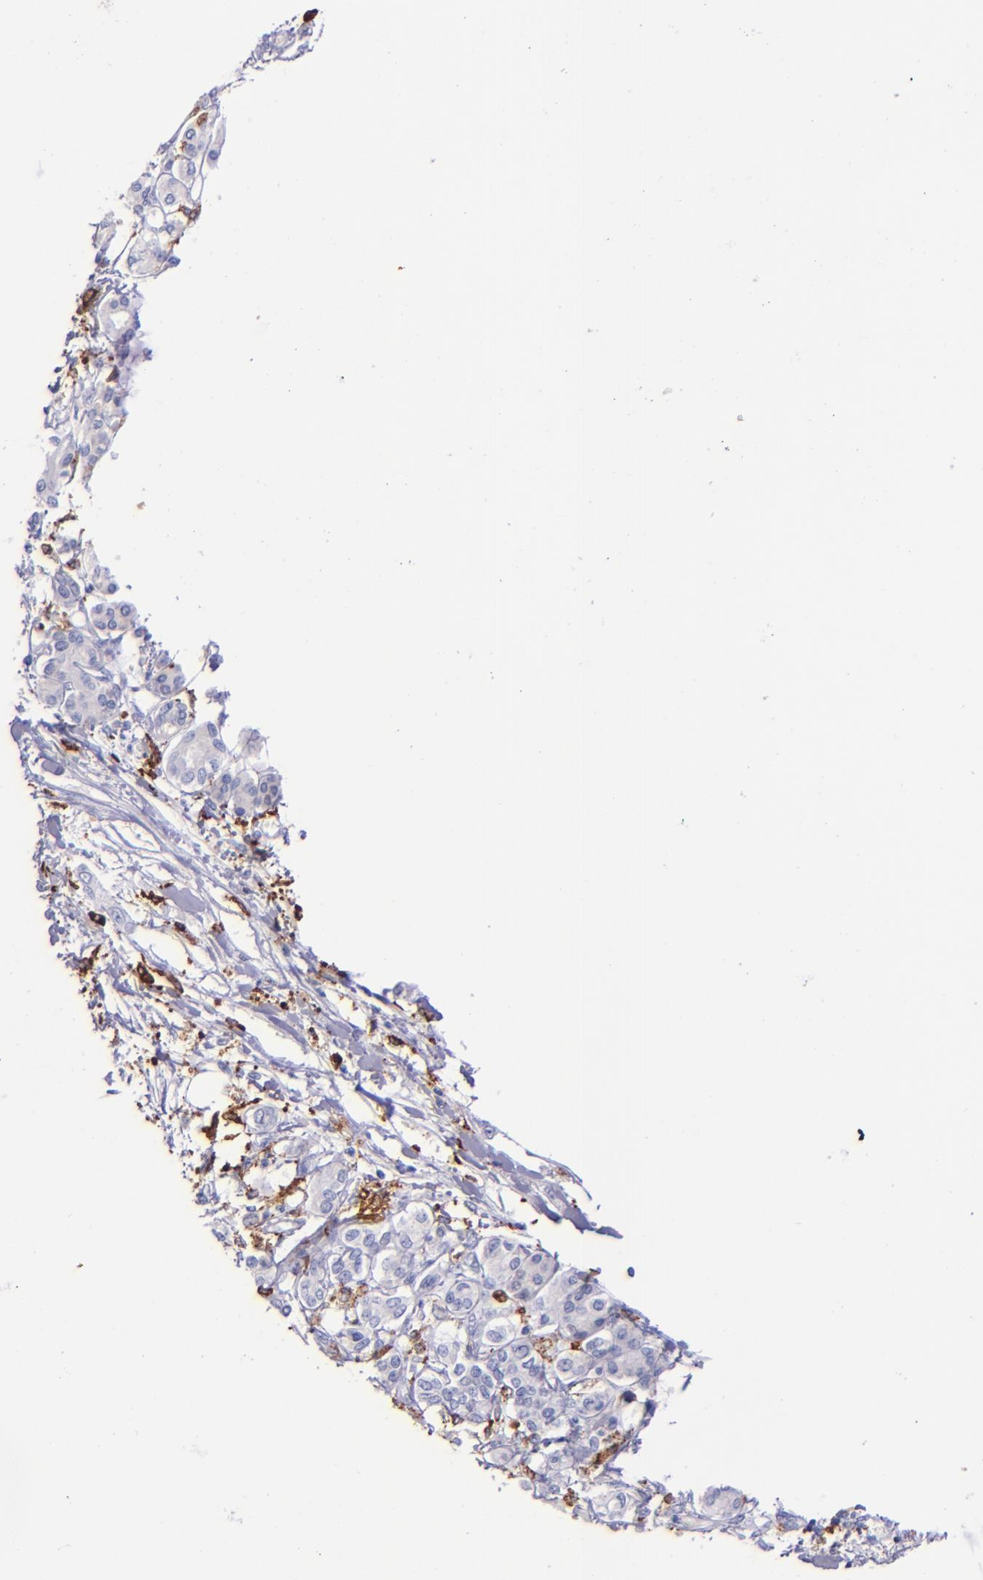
{"staining": {"intensity": "negative", "quantity": "none", "location": "none"}, "tissue": "pancreatic cancer", "cell_type": "Tumor cells", "image_type": "cancer", "snomed": [{"axis": "morphology", "description": "Adenocarcinoma, NOS"}, {"axis": "topography", "description": "Pancreas"}], "caption": "Image shows no significant protein staining in tumor cells of adenocarcinoma (pancreatic). (Brightfield microscopy of DAB (3,3'-diaminobenzidine) IHC at high magnification).", "gene": "CD163", "patient": {"sex": "female", "age": 70}}